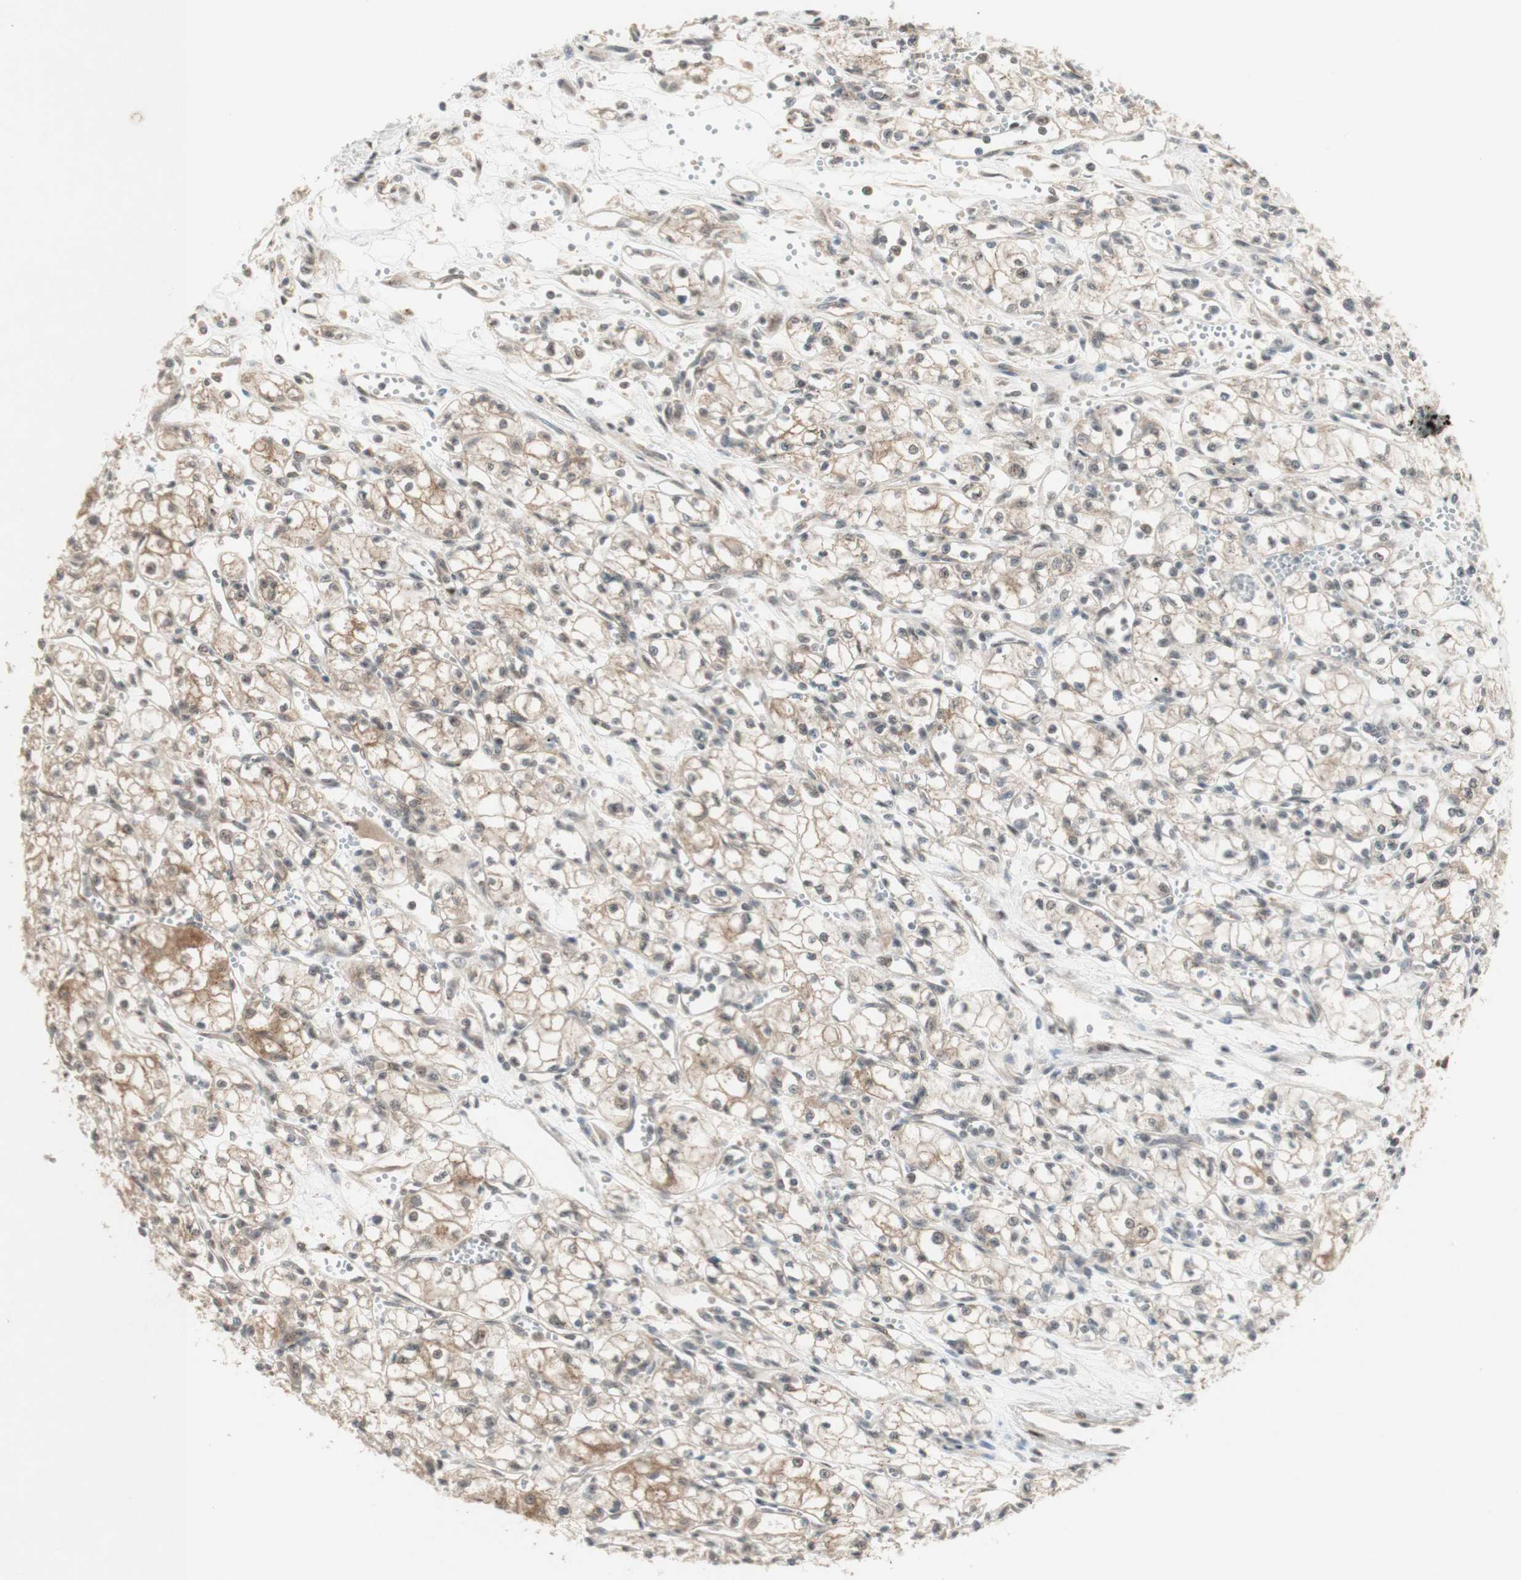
{"staining": {"intensity": "moderate", "quantity": ">75%", "location": "cytoplasmic/membranous"}, "tissue": "renal cancer", "cell_type": "Tumor cells", "image_type": "cancer", "snomed": [{"axis": "morphology", "description": "Normal tissue, NOS"}, {"axis": "morphology", "description": "Adenocarcinoma, NOS"}, {"axis": "topography", "description": "Kidney"}], "caption": "This is a histology image of IHC staining of adenocarcinoma (renal), which shows moderate positivity in the cytoplasmic/membranous of tumor cells.", "gene": "CYLD", "patient": {"sex": "male", "age": 59}}